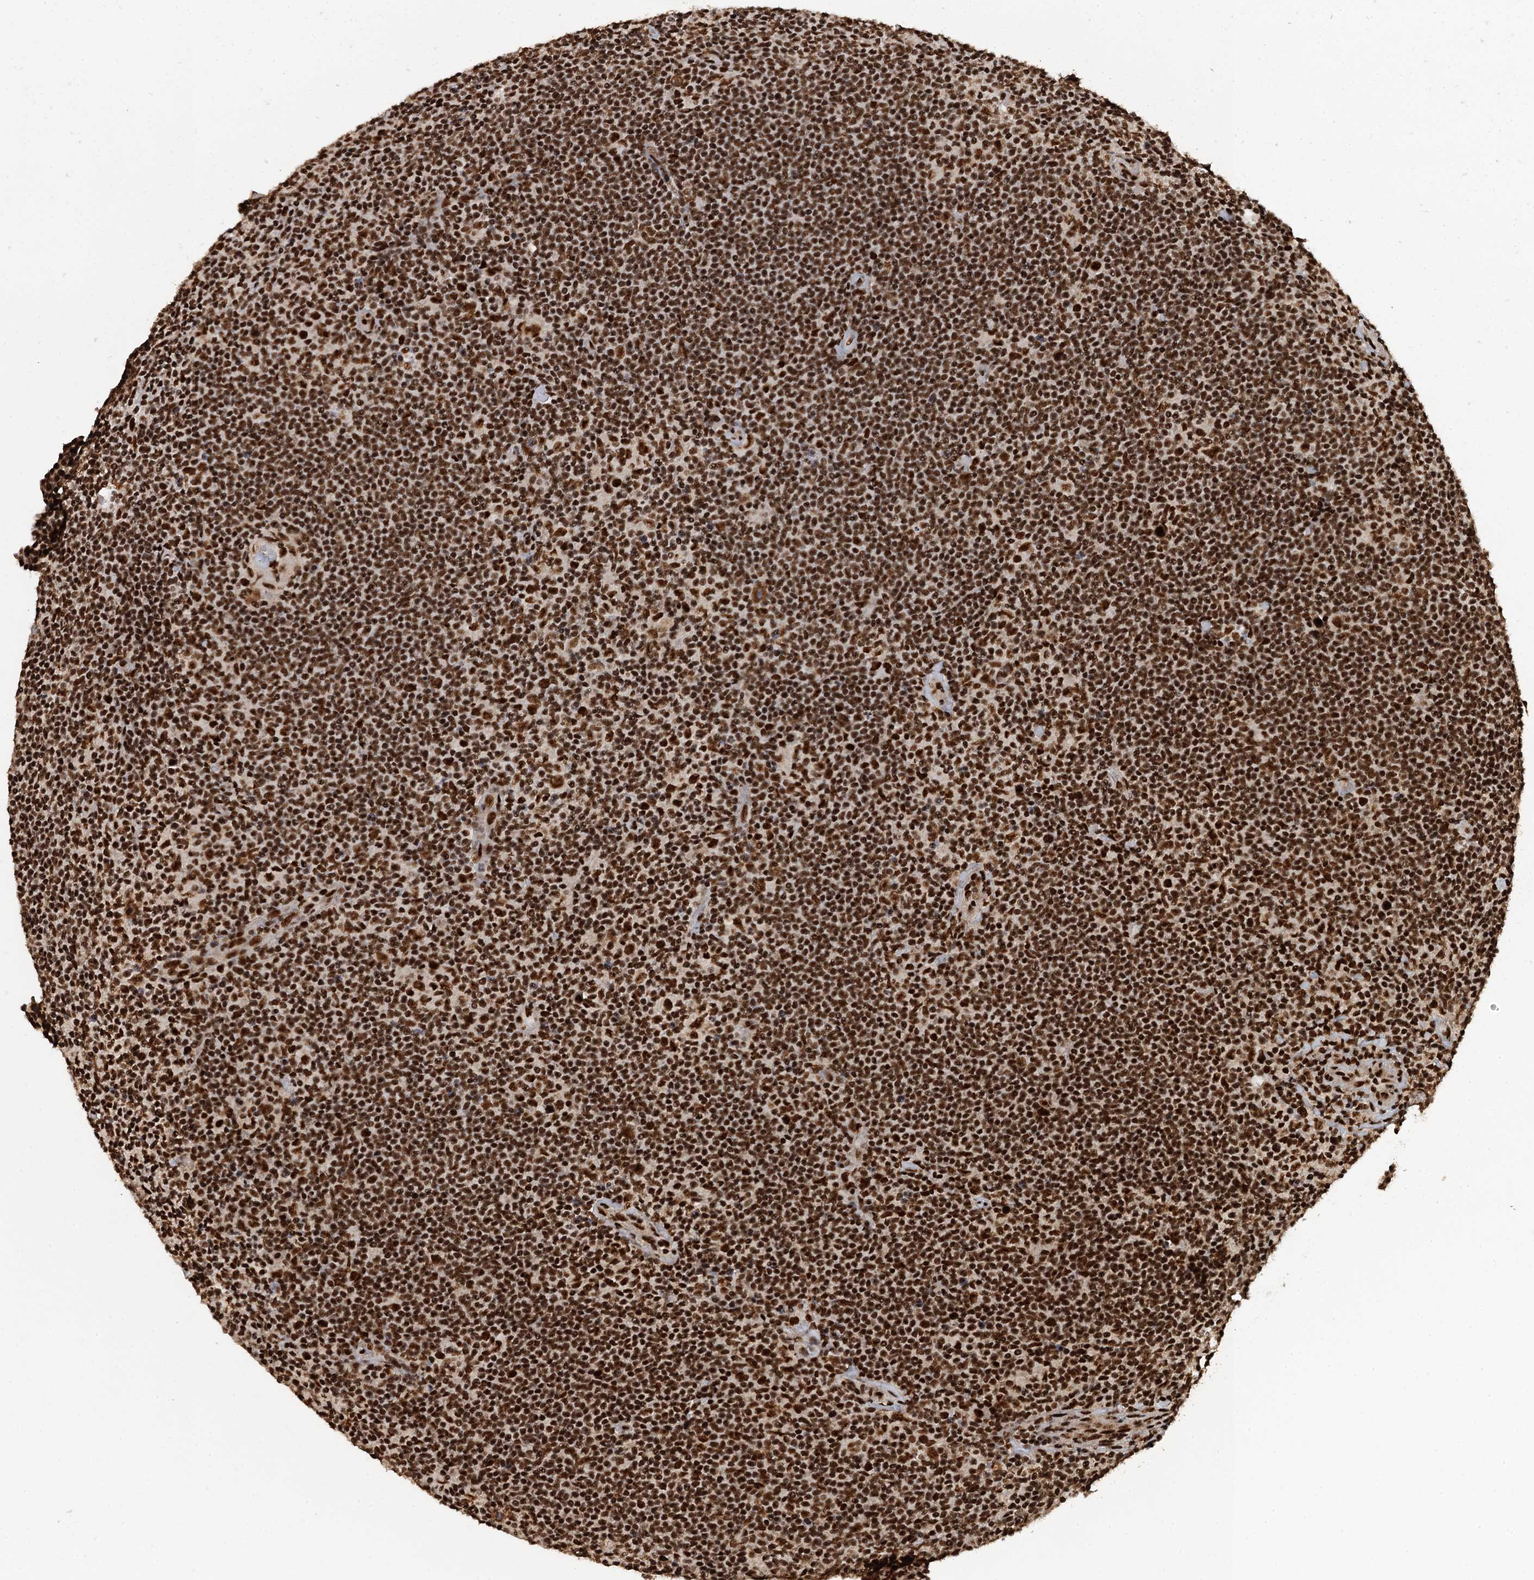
{"staining": {"intensity": "moderate", "quantity": ">75%", "location": "cytoplasmic/membranous,nuclear"}, "tissue": "lymphoma", "cell_type": "Tumor cells", "image_type": "cancer", "snomed": [{"axis": "morphology", "description": "Hodgkin's disease, NOS"}, {"axis": "topography", "description": "Lymph node"}], "caption": "This image reveals immunohistochemistry (IHC) staining of lymphoma, with medium moderate cytoplasmic/membranous and nuclear positivity in about >75% of tumor cells.", "gene": "ZC3H18", "patient": {"sex": "female", "age": 57}}